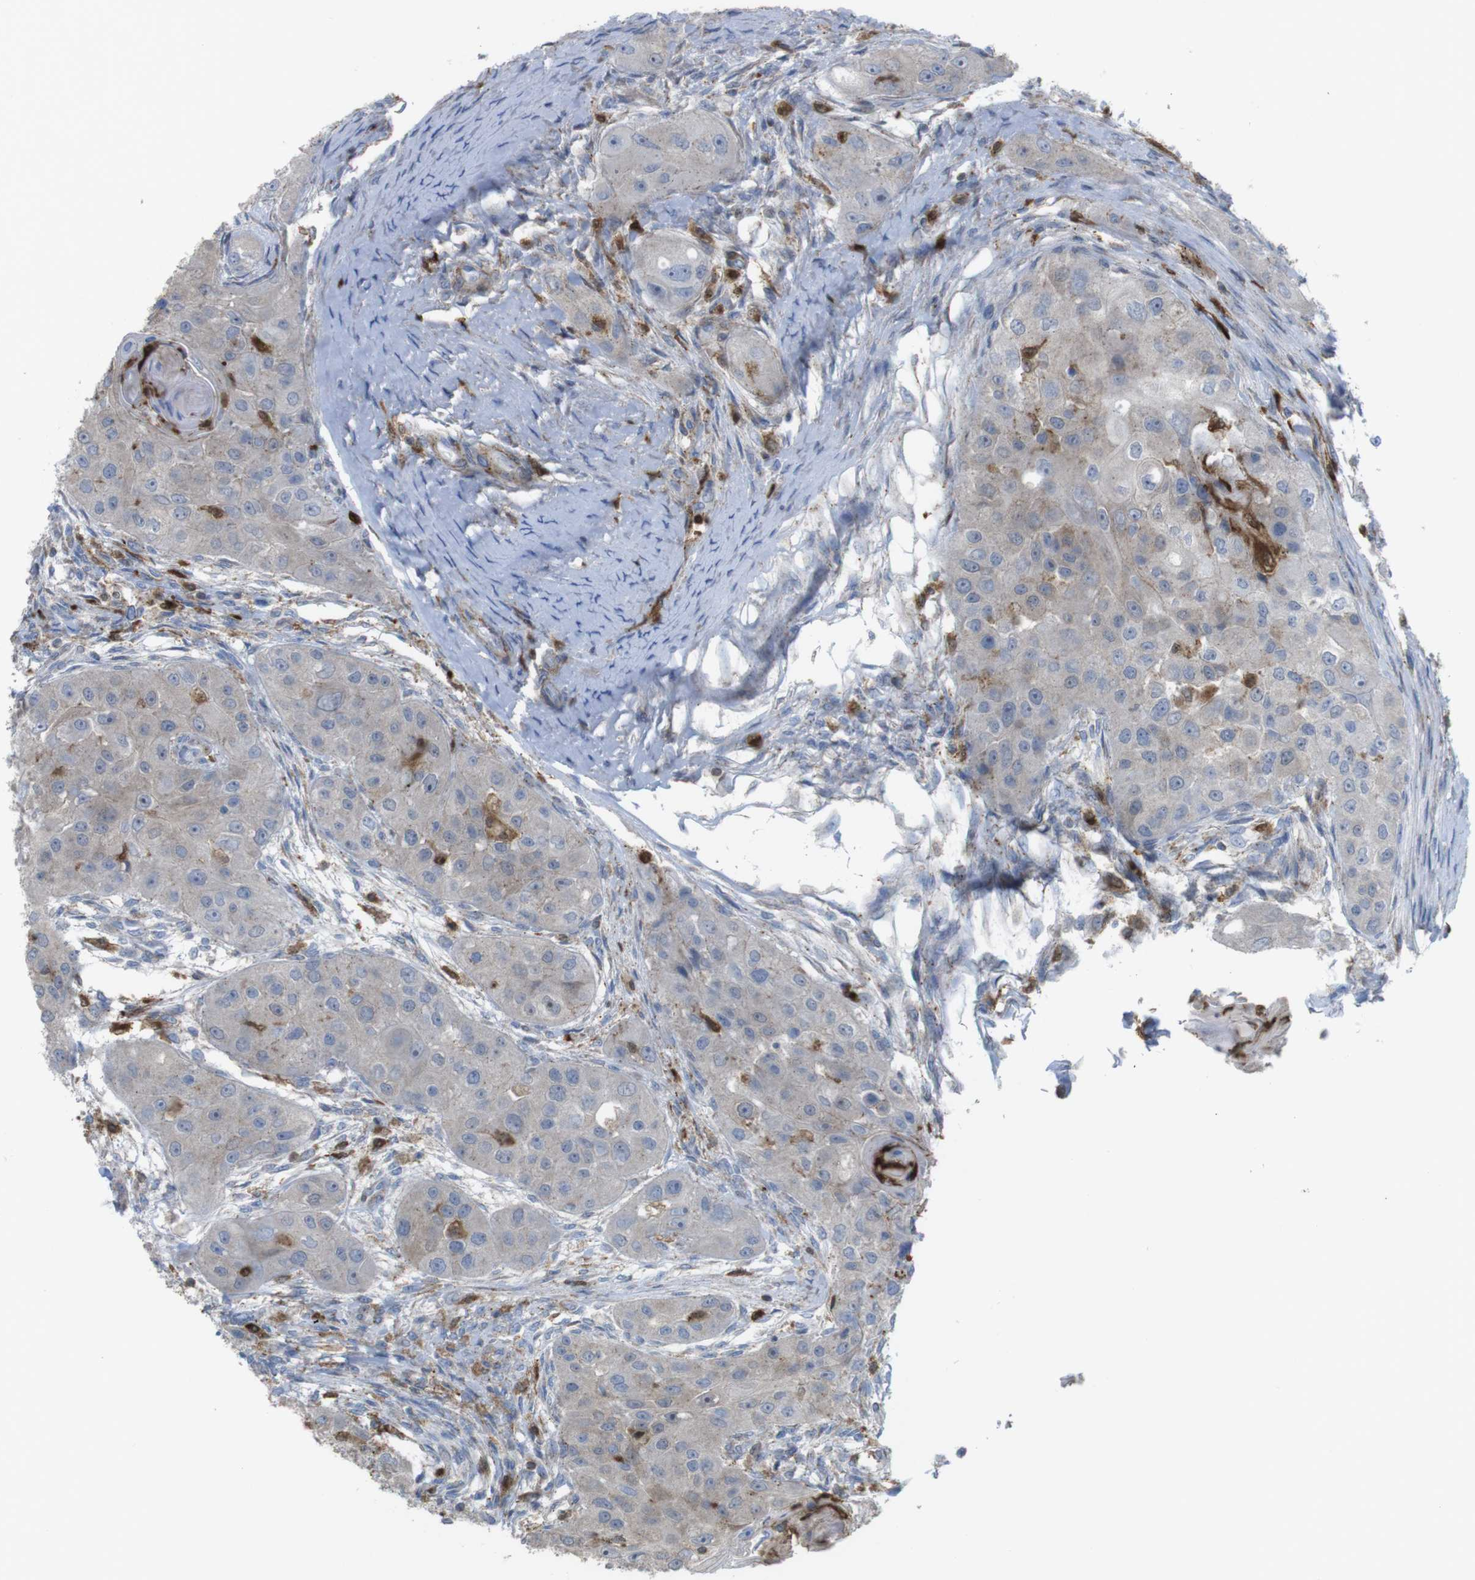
{"staining": {"intensity": "weak", "quantity": ">75%", "location": "cytoplasmic/membranous"}, "tissue": "head and neck cancer", "cell_type": "Tumor cells", "image_type": "cancer", "snomed": [{"axis": "morphology", "description": "Normal tissue, NOS"}, {"axis": "morphology", "description": "Squamous cell carcinoma, NOS"}, {"axis": "topography", "description": "Skeletal muscle"}, {"axis": "topography", "description": "Head-Neck"}], "caption": "Immunohistochemical staining of squamous cell carcinoma (head and neck) shows weak cytoplasmic/membranous protein expression in about >75% of tumor cells. (Stains: DAB in brown, nuclei in blue, Microscopy: brightfield microscopy at high magnification).", "gene": "PRKCD", "patient": {"sex": "male", "age": 51}}